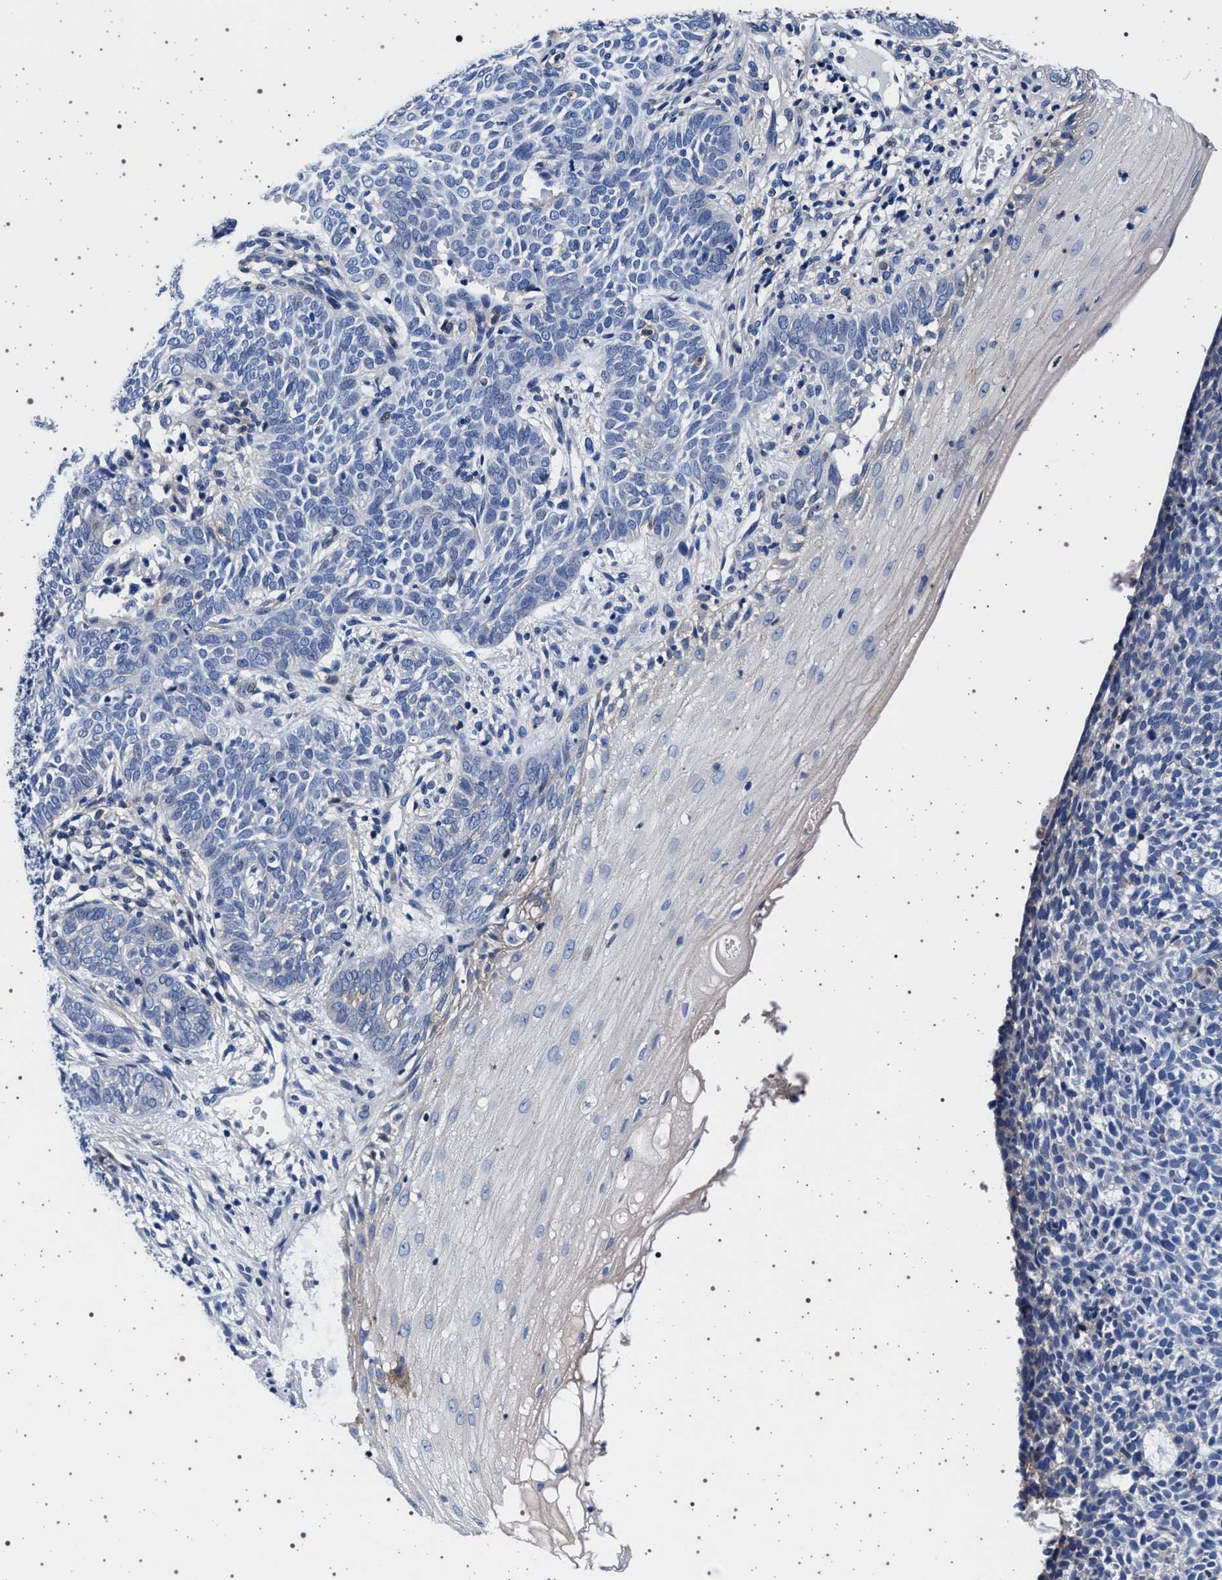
{"staining": {"intensity": "negative", "quantity": "none", "location": "none"}, "tissue": "skin cancer", "cell_type": "Tumor cells", "image_type": "cancer", "snomed": [{"axis": "morphology", "description": "Basal cell carcinoma"}, {"axis": "topography", "description": "Skin"}], "caption": "High power microscopy photomicrograph of an immunohistochemistry photomicrograph of skin basal cell carcinoma, revealing no significant positivity in tumor cells.", "gene": "SLC9A1", "patient": {"sex": "male", "age": 87}}